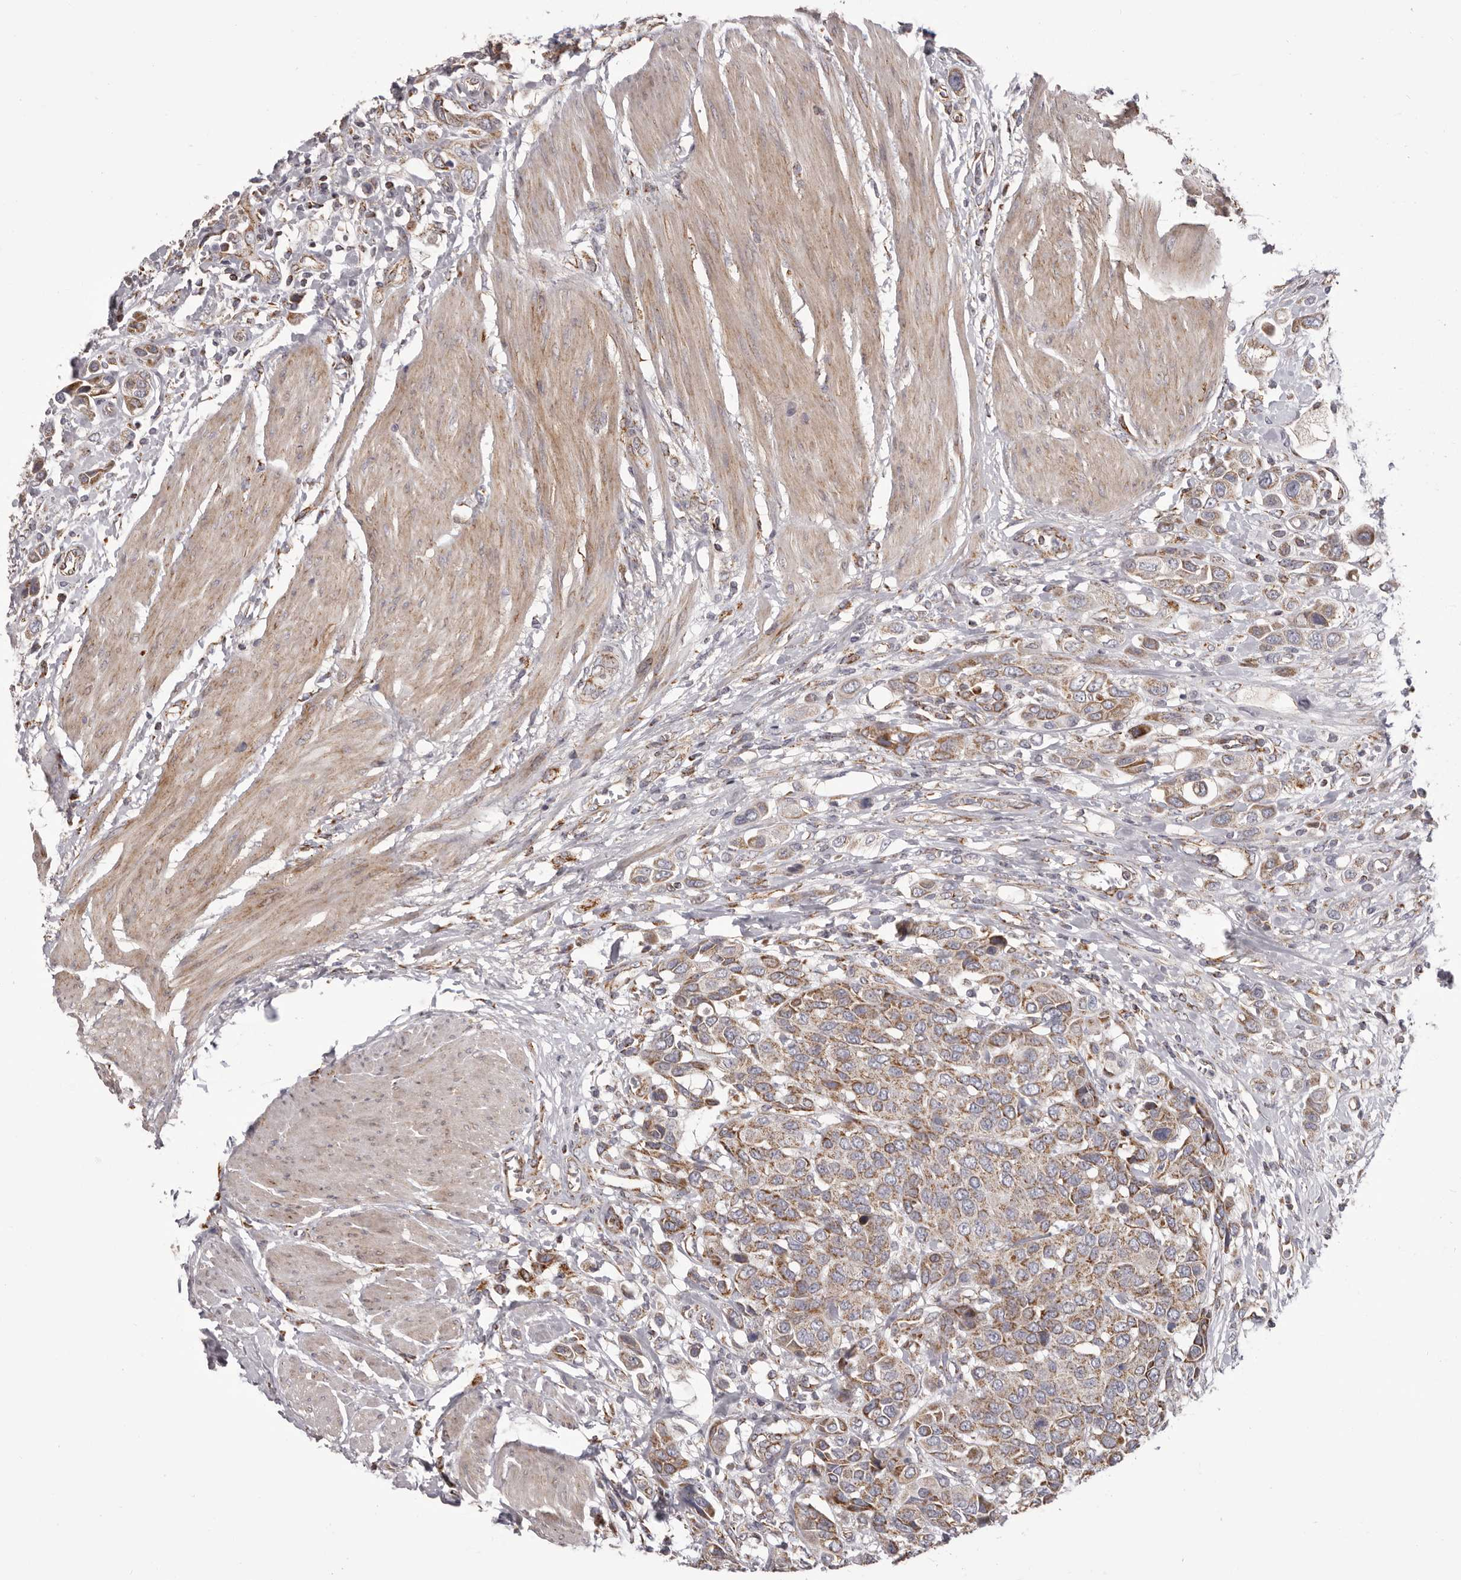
{"staining": {"intensity": "weak", "quantity": ">75%", "location": "cytoplasmic/membranous"}, "tissue": "urothelial cancer", "cell_type": "Tumor cells", "image_type": "cancer", "snomed": [{"axis": "morphology", "description": "Urothelial carcinoma, High grade"}, {"axis": "topography", "description": "Urinary bladder"}], "caption": "Urothelial cancer stained for a protein shows weak cytoplasmic/membranous positivity in tumor cells.", "gene": "CHRM2", "patient": {"sex": "male", "age": 50}}